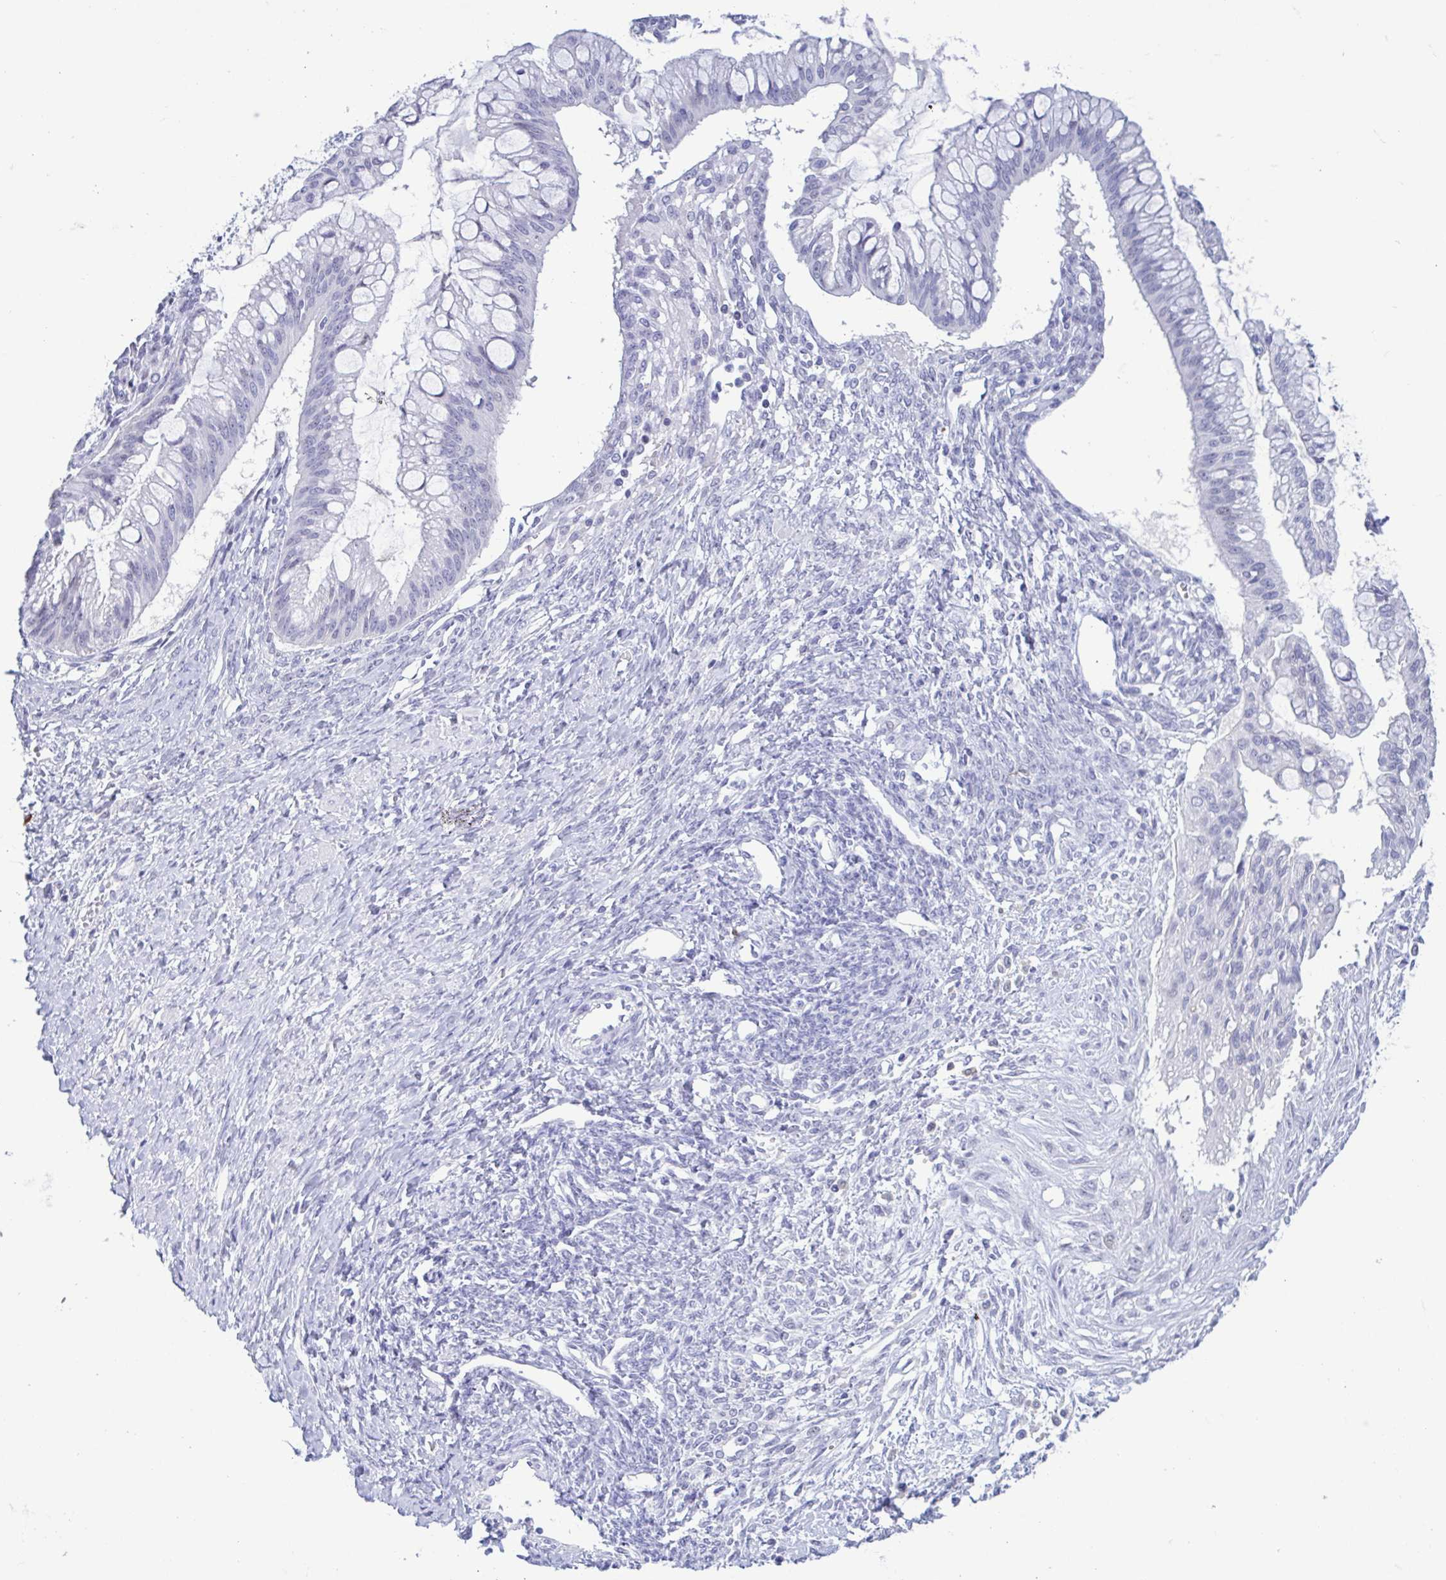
{"staining": {"intensity": "negative", "quantity": "none", "location": "none"}, "tissue": "ovarian cancer", "cell_type": "Tumor cells", "image_type": "cancer", "snomed": [{"axis": "morphology", "description": "Cystadenocarcinoma, mucinous, NOS"}, {"axis": "topography", "description": "Ovary"}], "caption": "This image is of ovarian cancer (mucinous cystadenocarcinoma) stained with immunohistochemistry (IHC) to label a protein in brown with the nuclei are counter-stained blue. There is no expression in tumor cells.", "gene": "PERM1", "patient": {"sex": "female", "age": 73}}